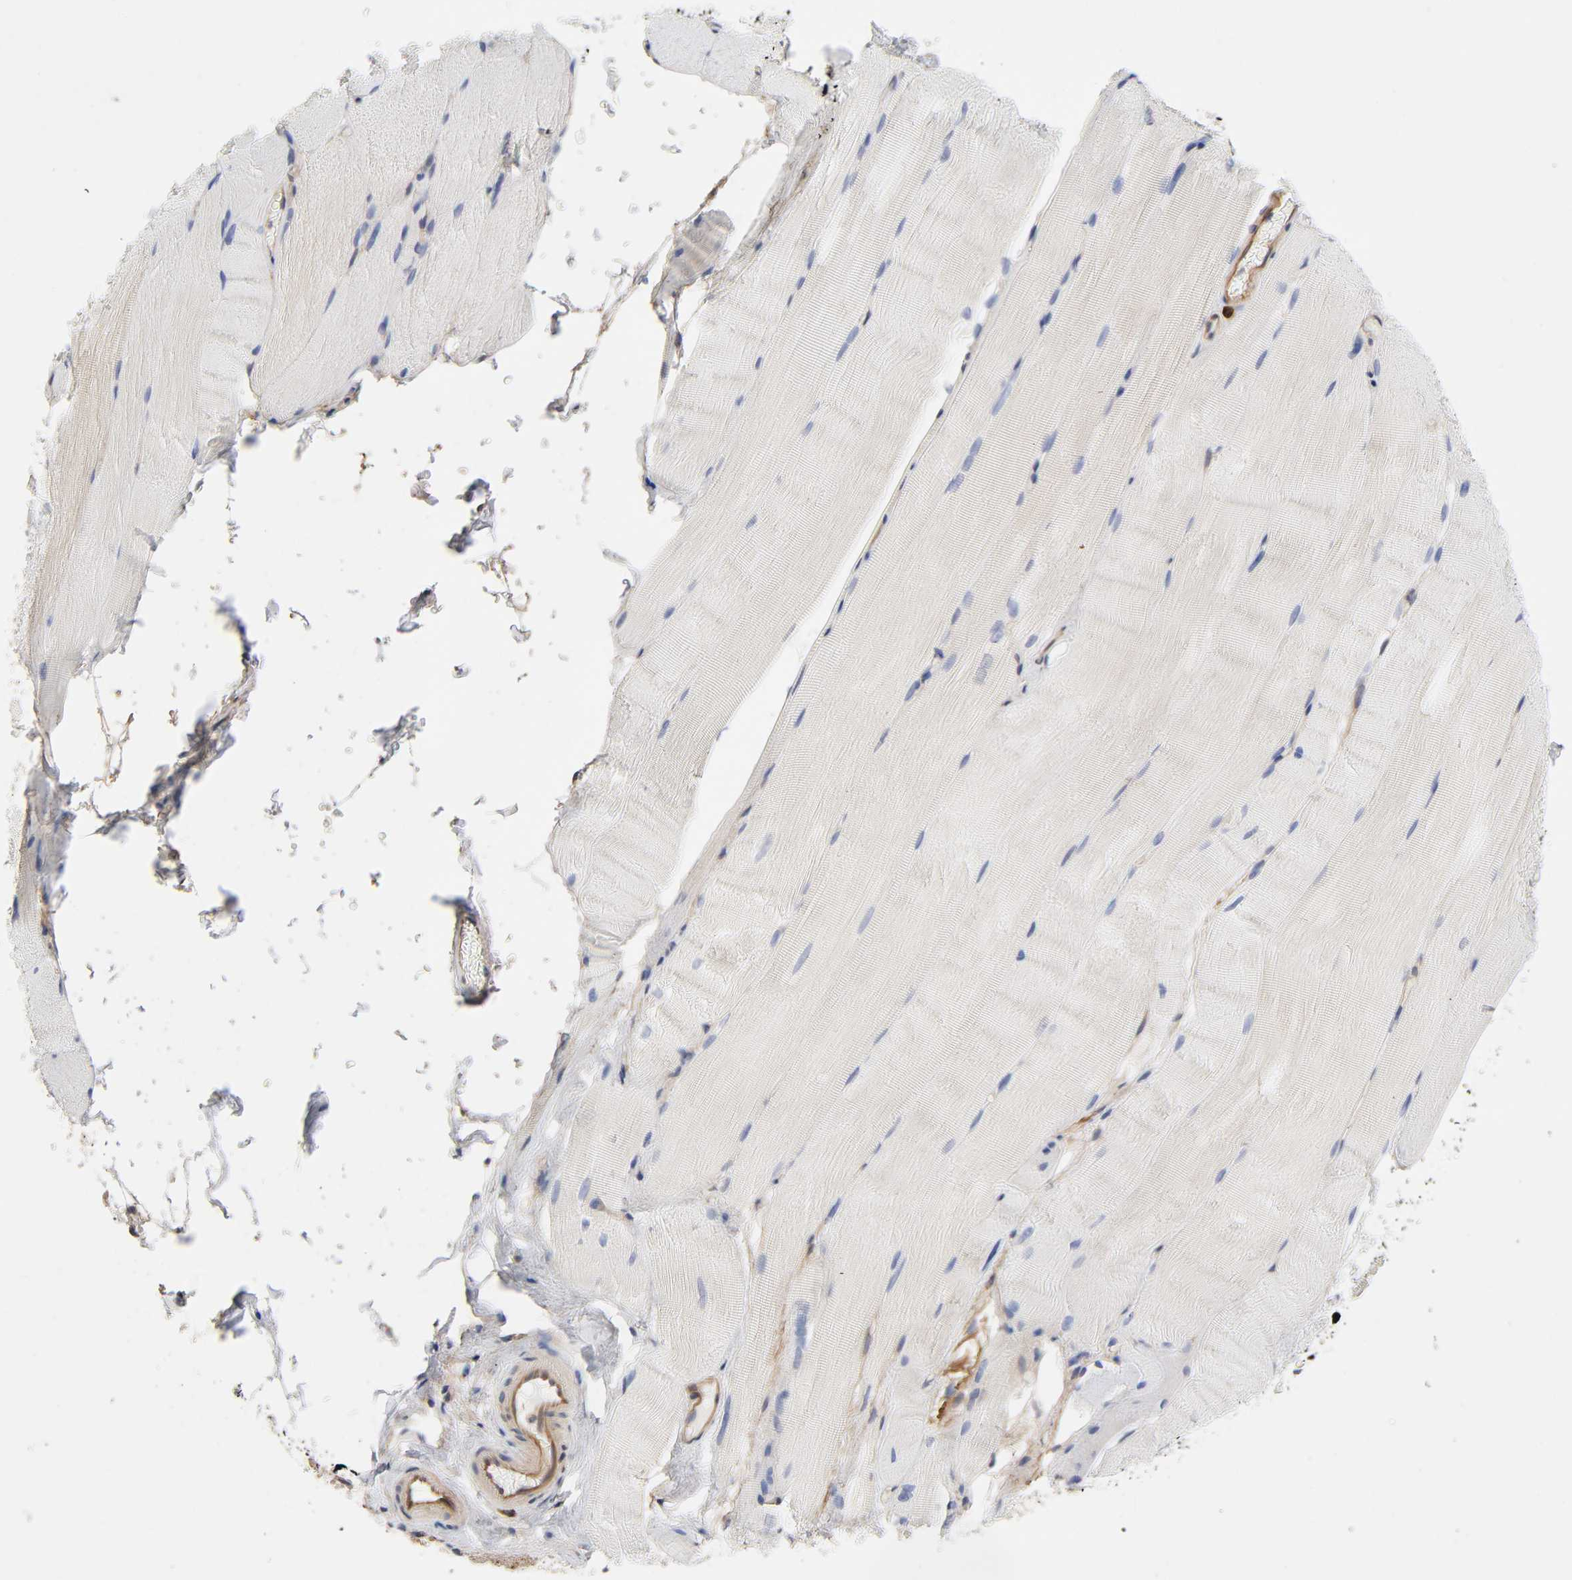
{"staining": {"intensity": "negative", "quantity": "none", "location": "none"}, "tissue": "skeletal muscle", "cell_type": "Myocytes", "image_type": "normal", "snomed": [{"axis": "morphology", "description": "Normal tissue, NOS"}, {"axis": "topography", "description": "Skeletal muscle"}, {"axis": "topography", "description": "Parathyroid gland"}], "caption": "Myocytes are negative for protein expression in benign human skeletal muscle. The staining is performed using DAB brown chromogen with nuclei counter-stained in using hematoxylin.", "gene": "RAB13", "patient": {"sex": "female", "age": 37}}